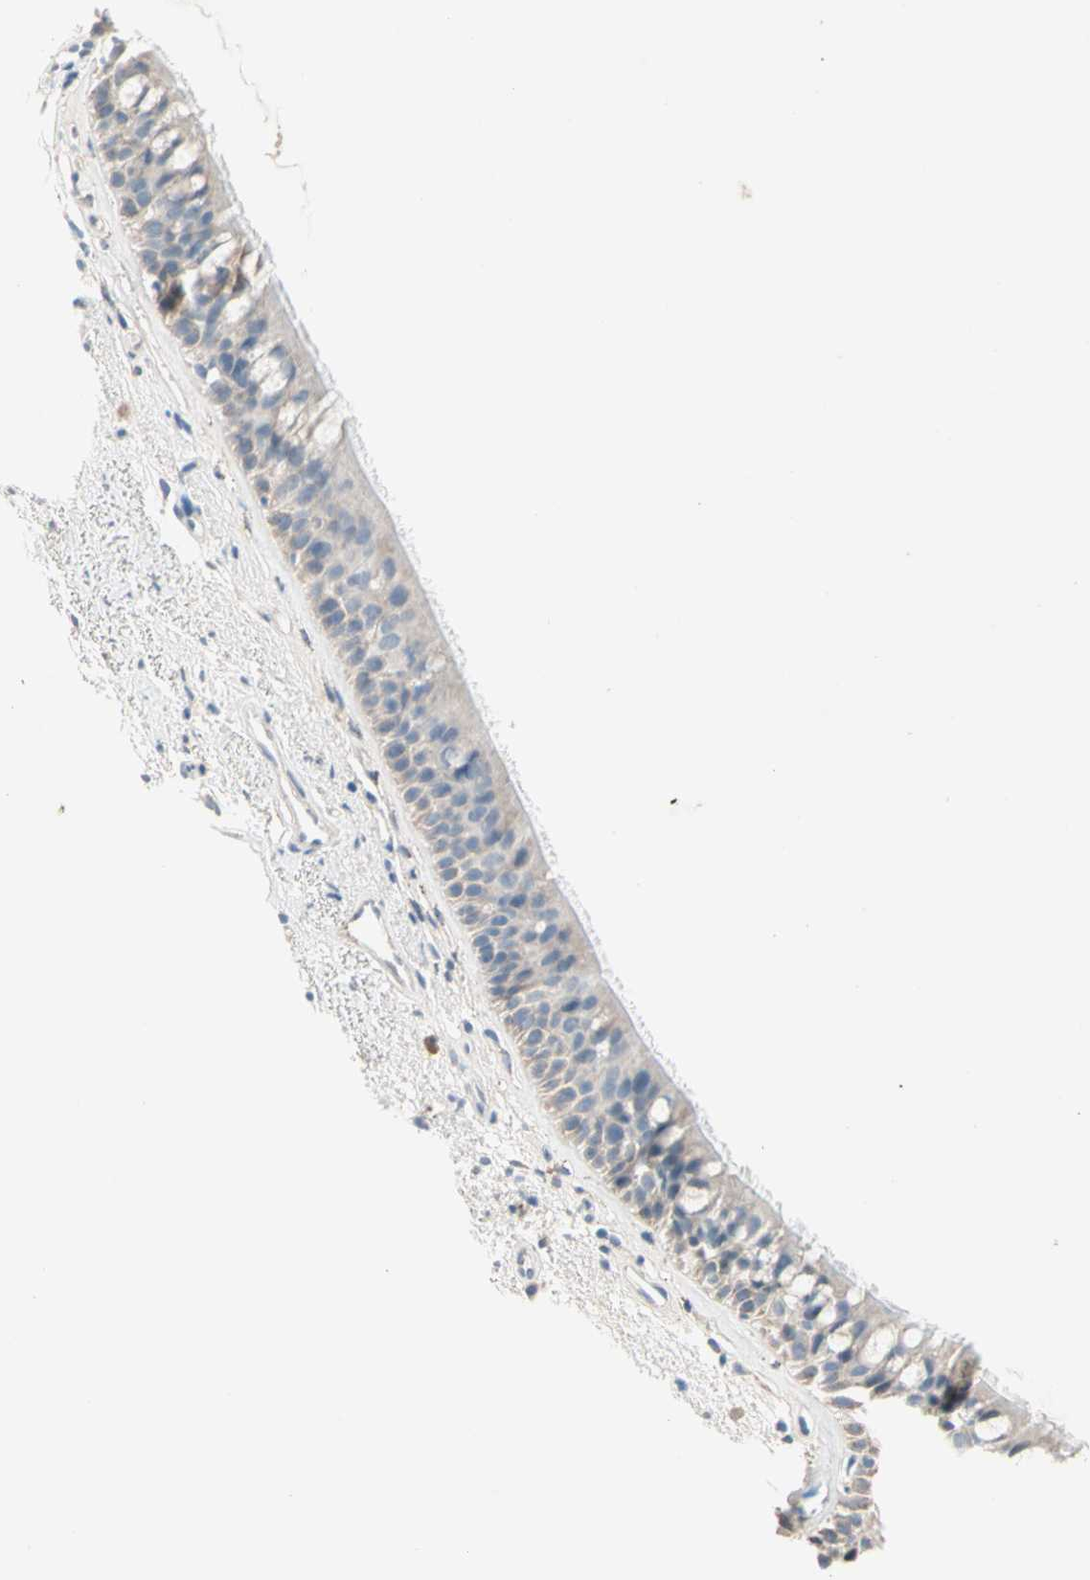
{"staining": {"intensity": "negative", "quantity": "none", "location": "none"}, "tissue": "bronchus", "cell_type": "Respiratory epithelial cells", "image_type": "normal", "snomed": [{"axis": "morphology", "description": "Normal tissue, NOS"}, {"axis": "topography", "description": "Bronchus"}], "caption": "Photomicrograph shows no protein staining in respiratory epithelial cells of benign bronchus.", "gene": "SERPIND1", "patient": {"sex": "female", "age": 54}}